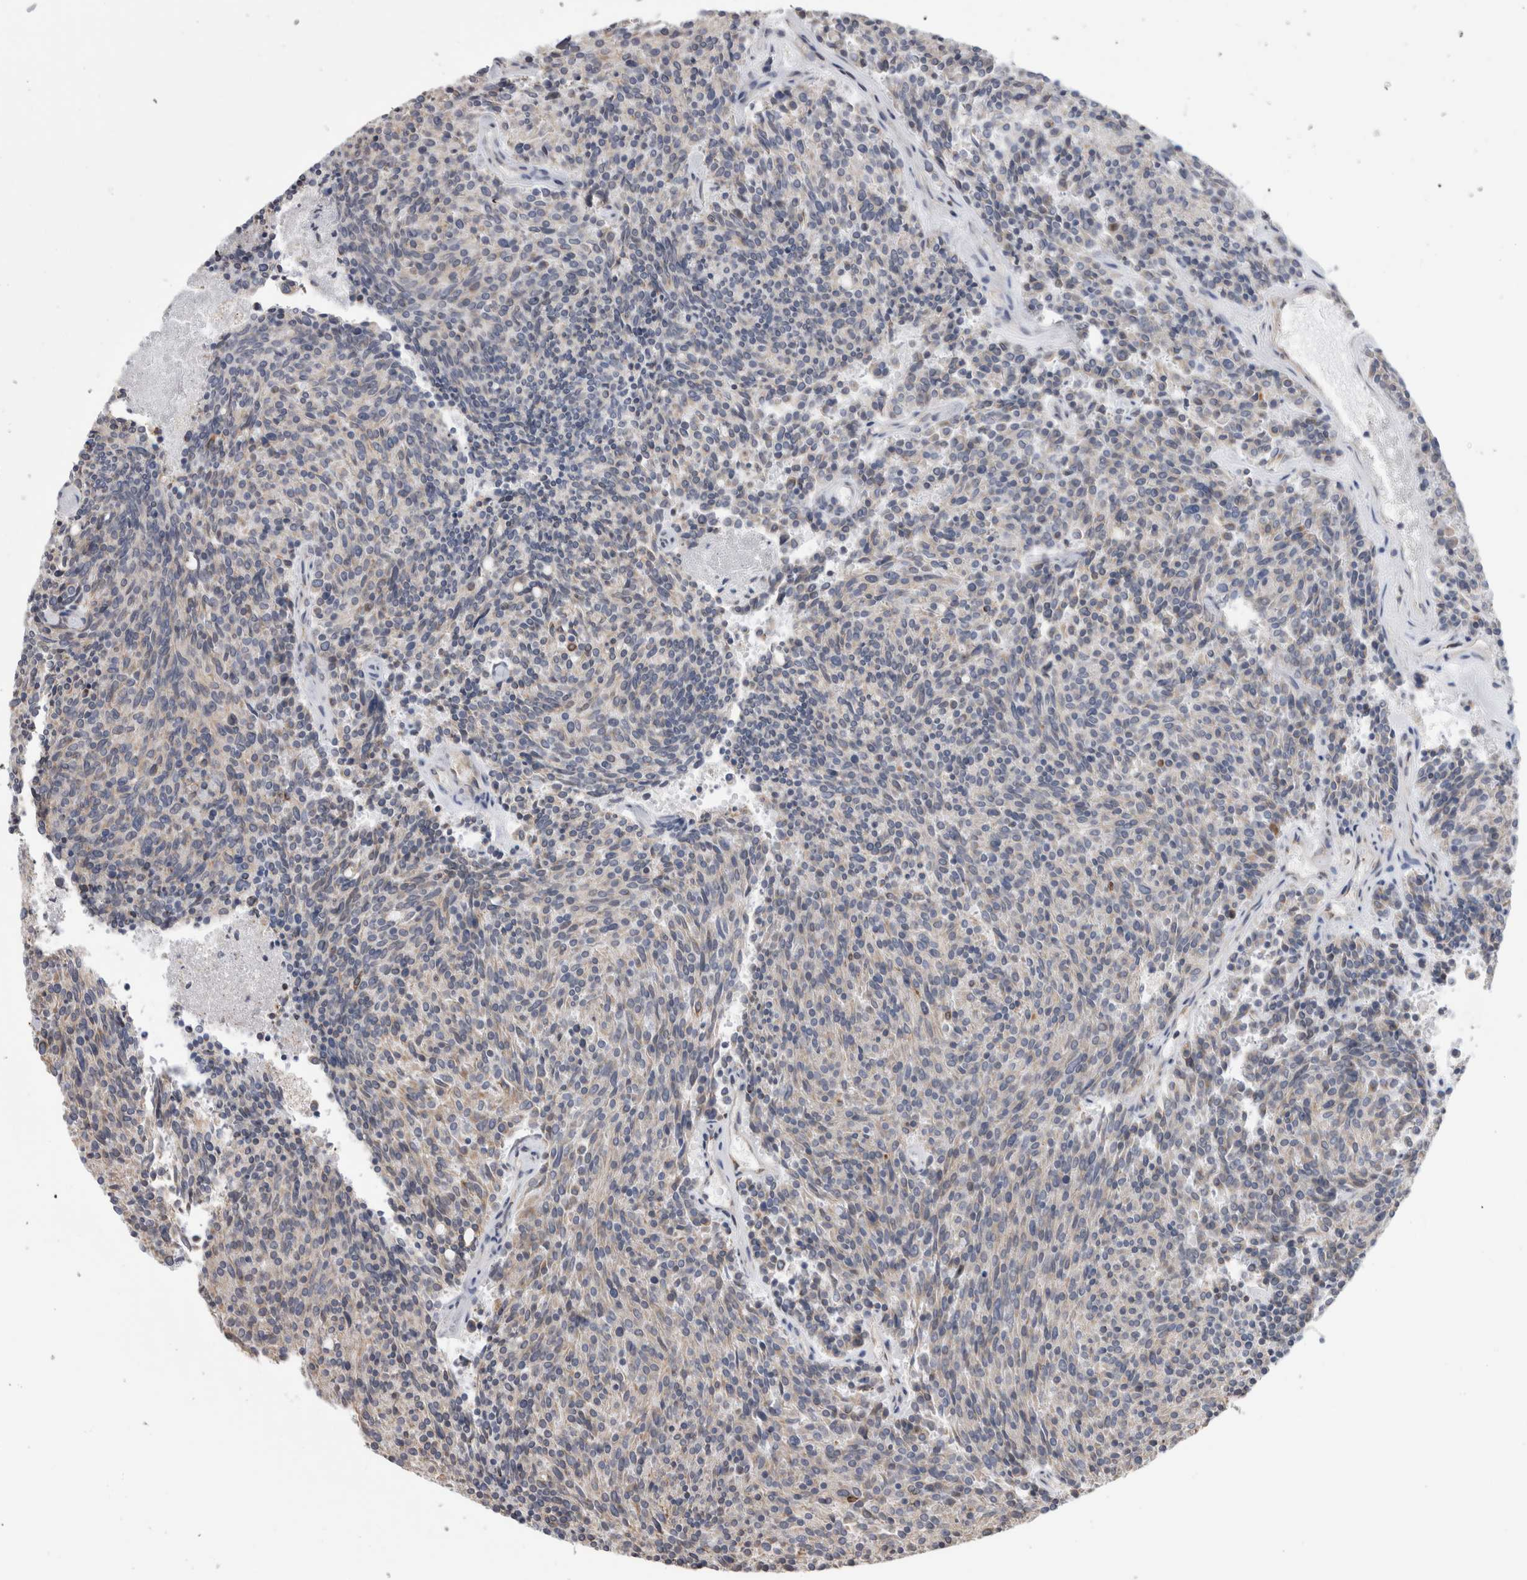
{"staining": {"intensity": "weak", "quantity": "<25%", "location": "cytoplasmic/membranous"}, "tissue": "carcinoid", "cell_type": "Tumor cells", "image_type": "cancer", "snomed": [{"axis": "morphology", "description": "Carcinoid, malignant, NOS"}, {"axis": "topography", "description": "Pancreas"}], "caption": "IHC micrograph of neoplastic tissue: human carcinoid stained with DAB exhibits no significant protein staining in tumor cells. (Stains: DAB (3,3'-diaminobenzidine) immunohistochemistry (IHC) with hematoxylin counter stain, Microscopy: brightfield microscopy at high magnification).", "gene": "SMAP2", "patient": {"sex": "female", "age": 54}}